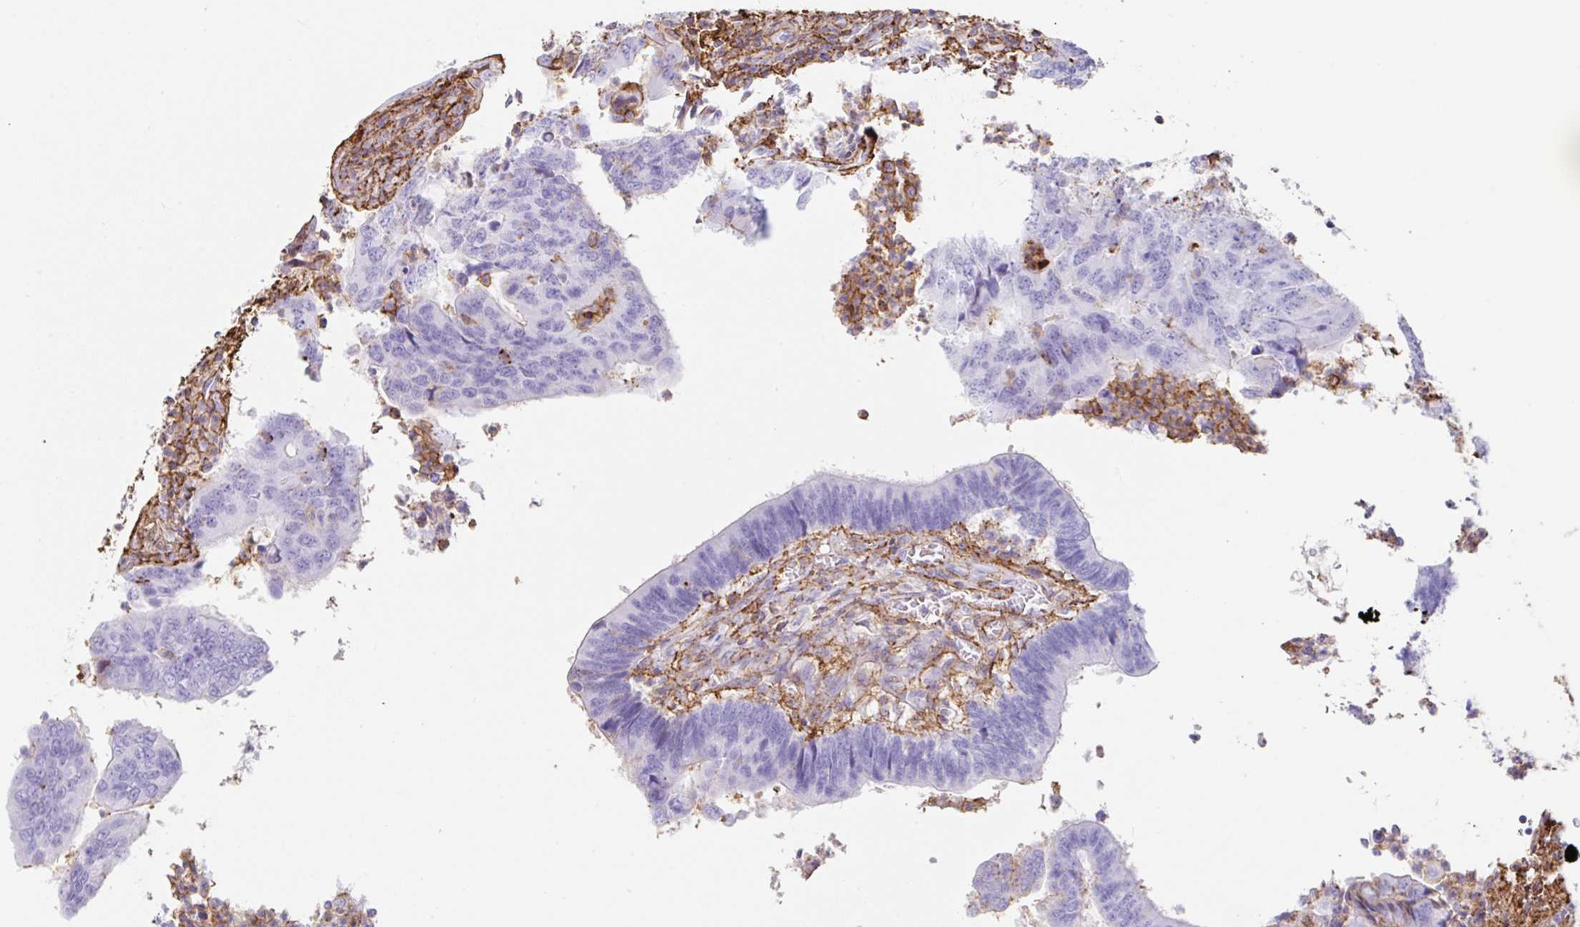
{"staining": {"intensity": "negative", "quantity": "none", "location": "none"}, "tissue": "colorectal cancer", "cell_type": "Tumor cells", "image_type": "cancer", "snomed": [{"axis": "morphology", "description": "Adenocarcinoma, NOS"}, {"axis": "topography", "description": "Colon"}], "caption": "The IHC histopathology image has no significant positivity in tumor cells of colorectal adenocarcinoma tissue. (Immunohistochemistry, brightfield microscopy, high magnification).", "gene": "MTTP", "patient": {"sex": "female", "age": 67}}